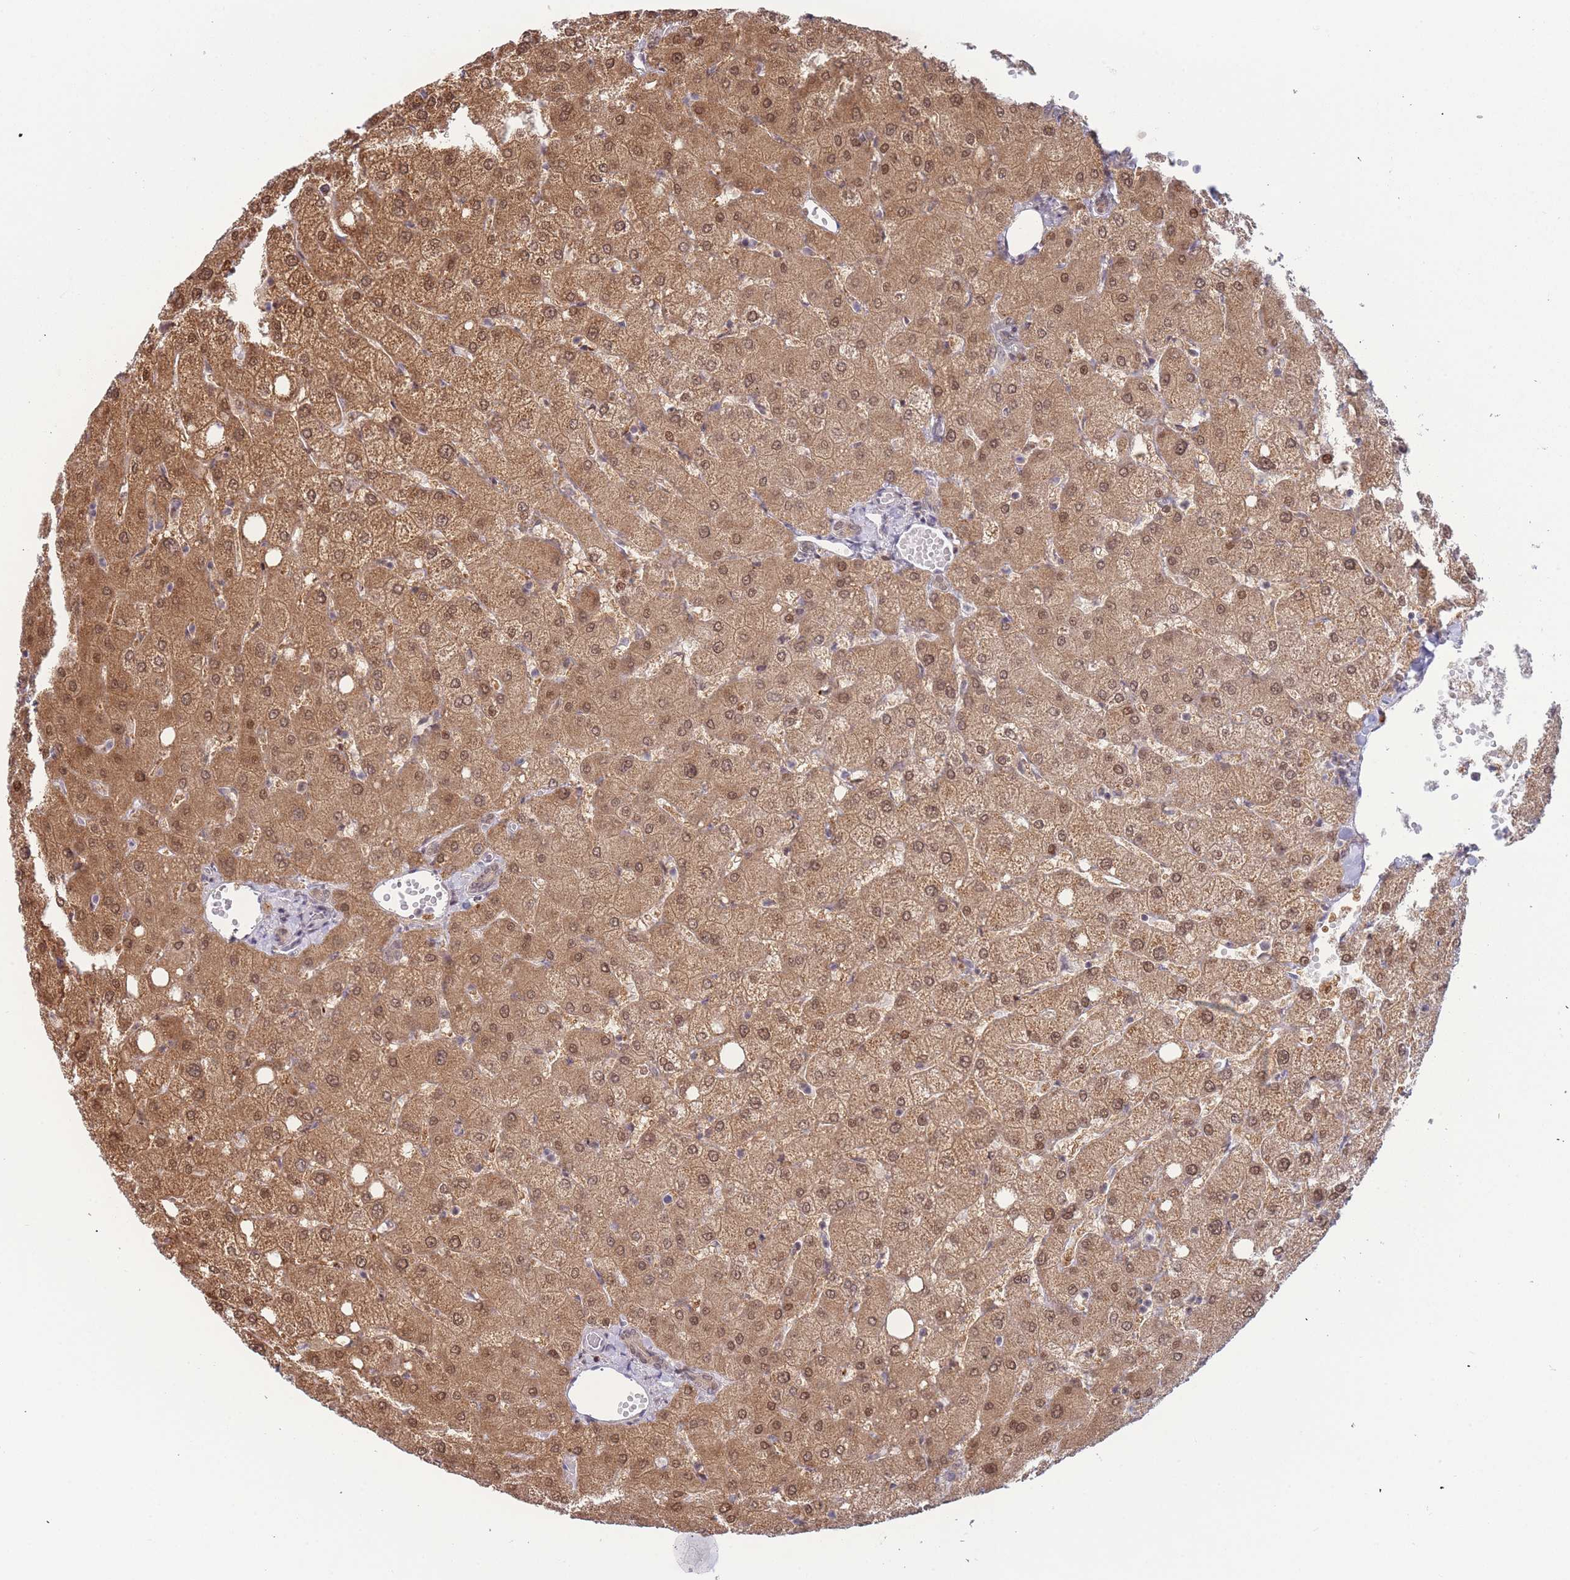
{"staining": {"intensity": "weak", "quantity": ">75%", "location": "cytoplasmic/membranous,nuclear"}, "tissue": "liver", "cell_type": "Cholangiocytes", "image_type": "normal", "snomed": [{"axis": "morphology", "description": "Normal tissue, NOS"}, {"axis": "topography", "description": "Liver"}], "caption": "High-magnification brightfield microscopy of unremarkable liver stained with DAB (3,3'-diaminobenzidine) (brown) and counterstained with hematoxylin (blue). cholangiocytes exhibit weak cytoplasmic/membranous,nuclear staining is seen in approximately>75% of cells. The protein is stained brown, and the nuclei are stained in blue (DAB (3,3'-diaminobenzidine) IHC with brightfield microscopy, high magnification).", "gene": "DEAF1", "patient": {"sex": "female", "age": 54}}